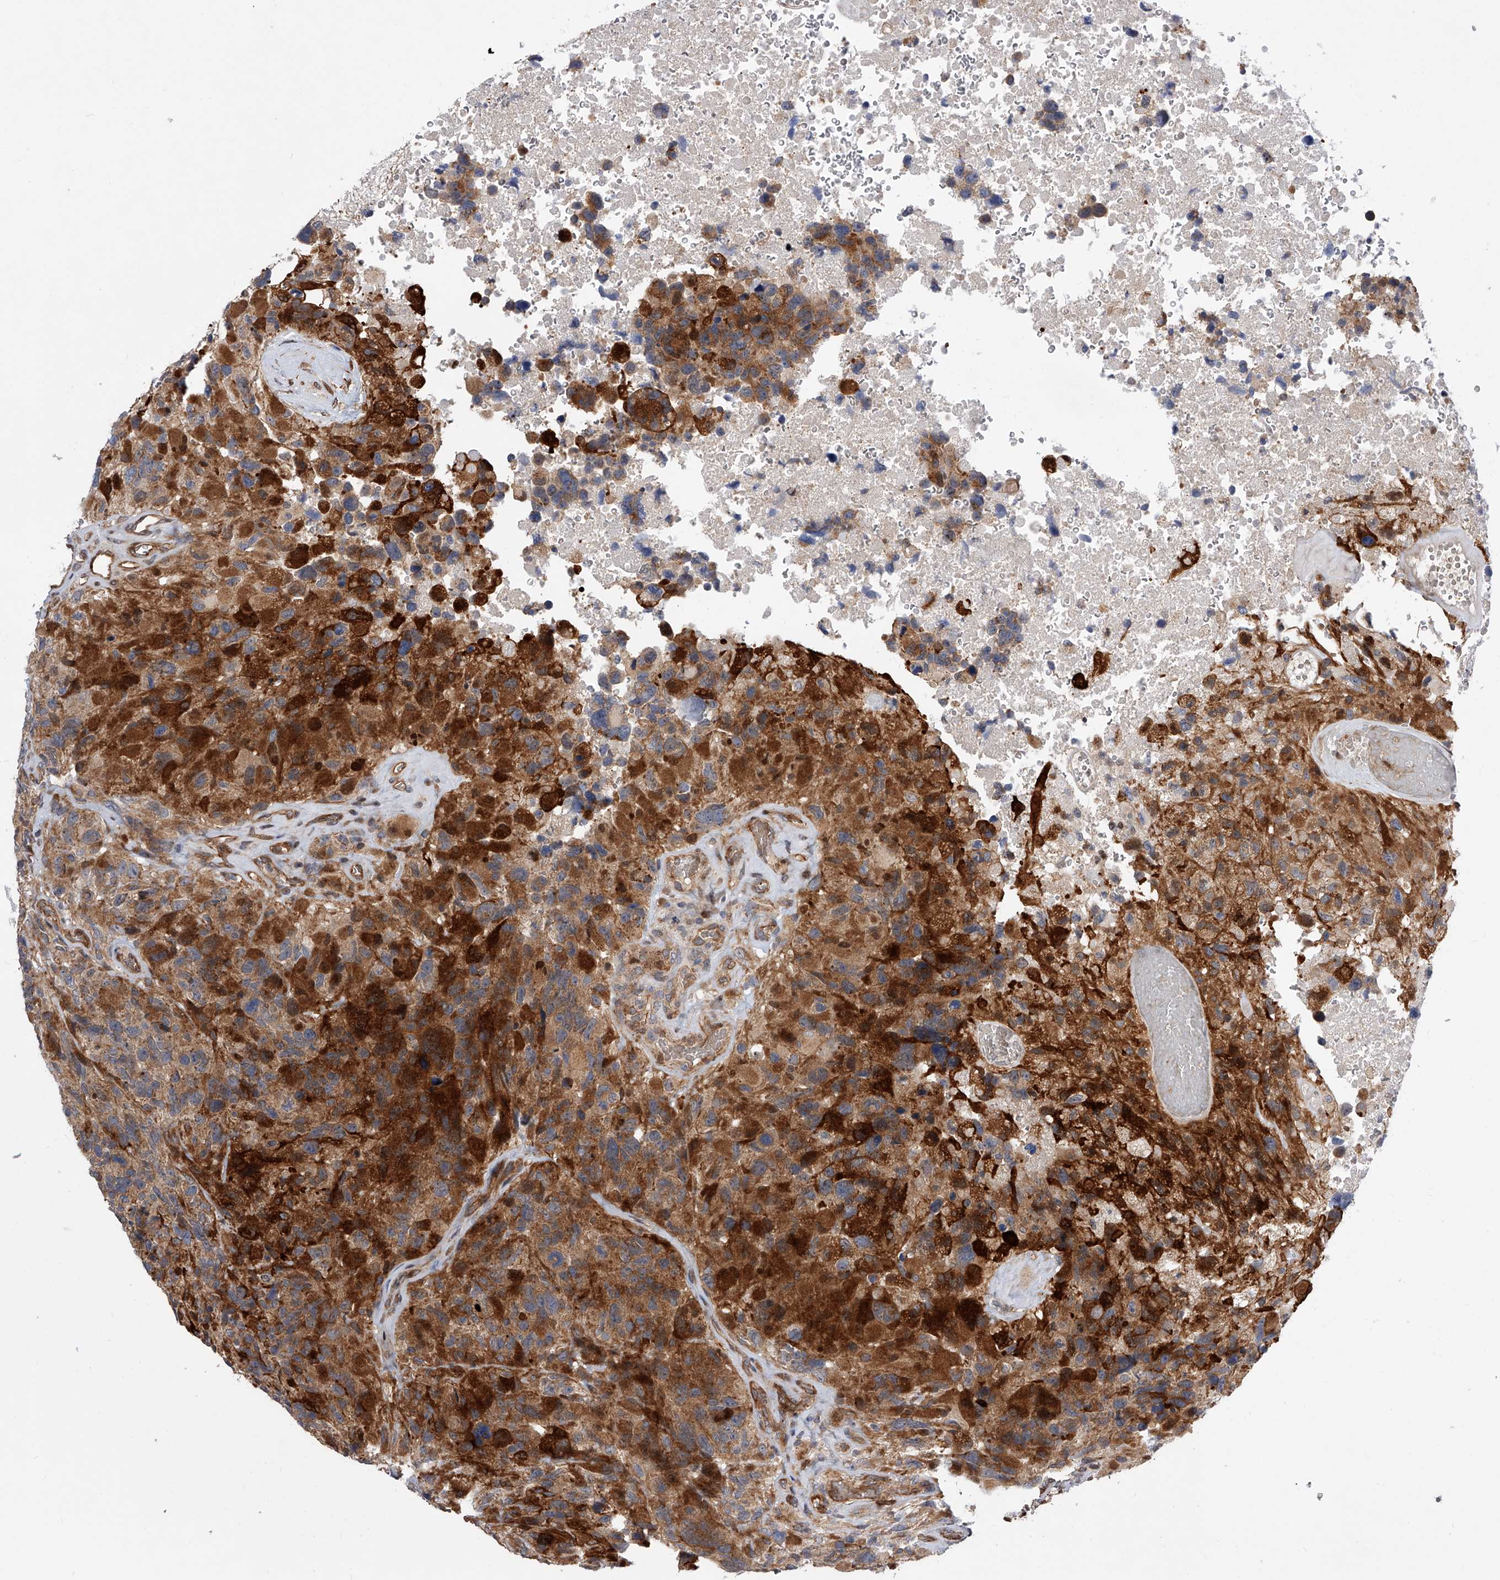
{"staining": {"intensity": "moderate", "quantity": ">75%", "location": "cytoplasmic/membranous"}, "tissue": "glioma", "cell_type": "Tumor cells", "image_type": "cancer", "snomed": [{"axis": "morphology", "description": "Glioma, malignant, High grade"}, {"axis": "topography", "description": "Brain"}], "caption": "Brown immunohistochemical staining in glioma displays moderate cytoplasmic/membranous staining in approximately >75% of tumor cells.", "gene": "PDSS2", "patient": {"sex": "male", "age": 69}}